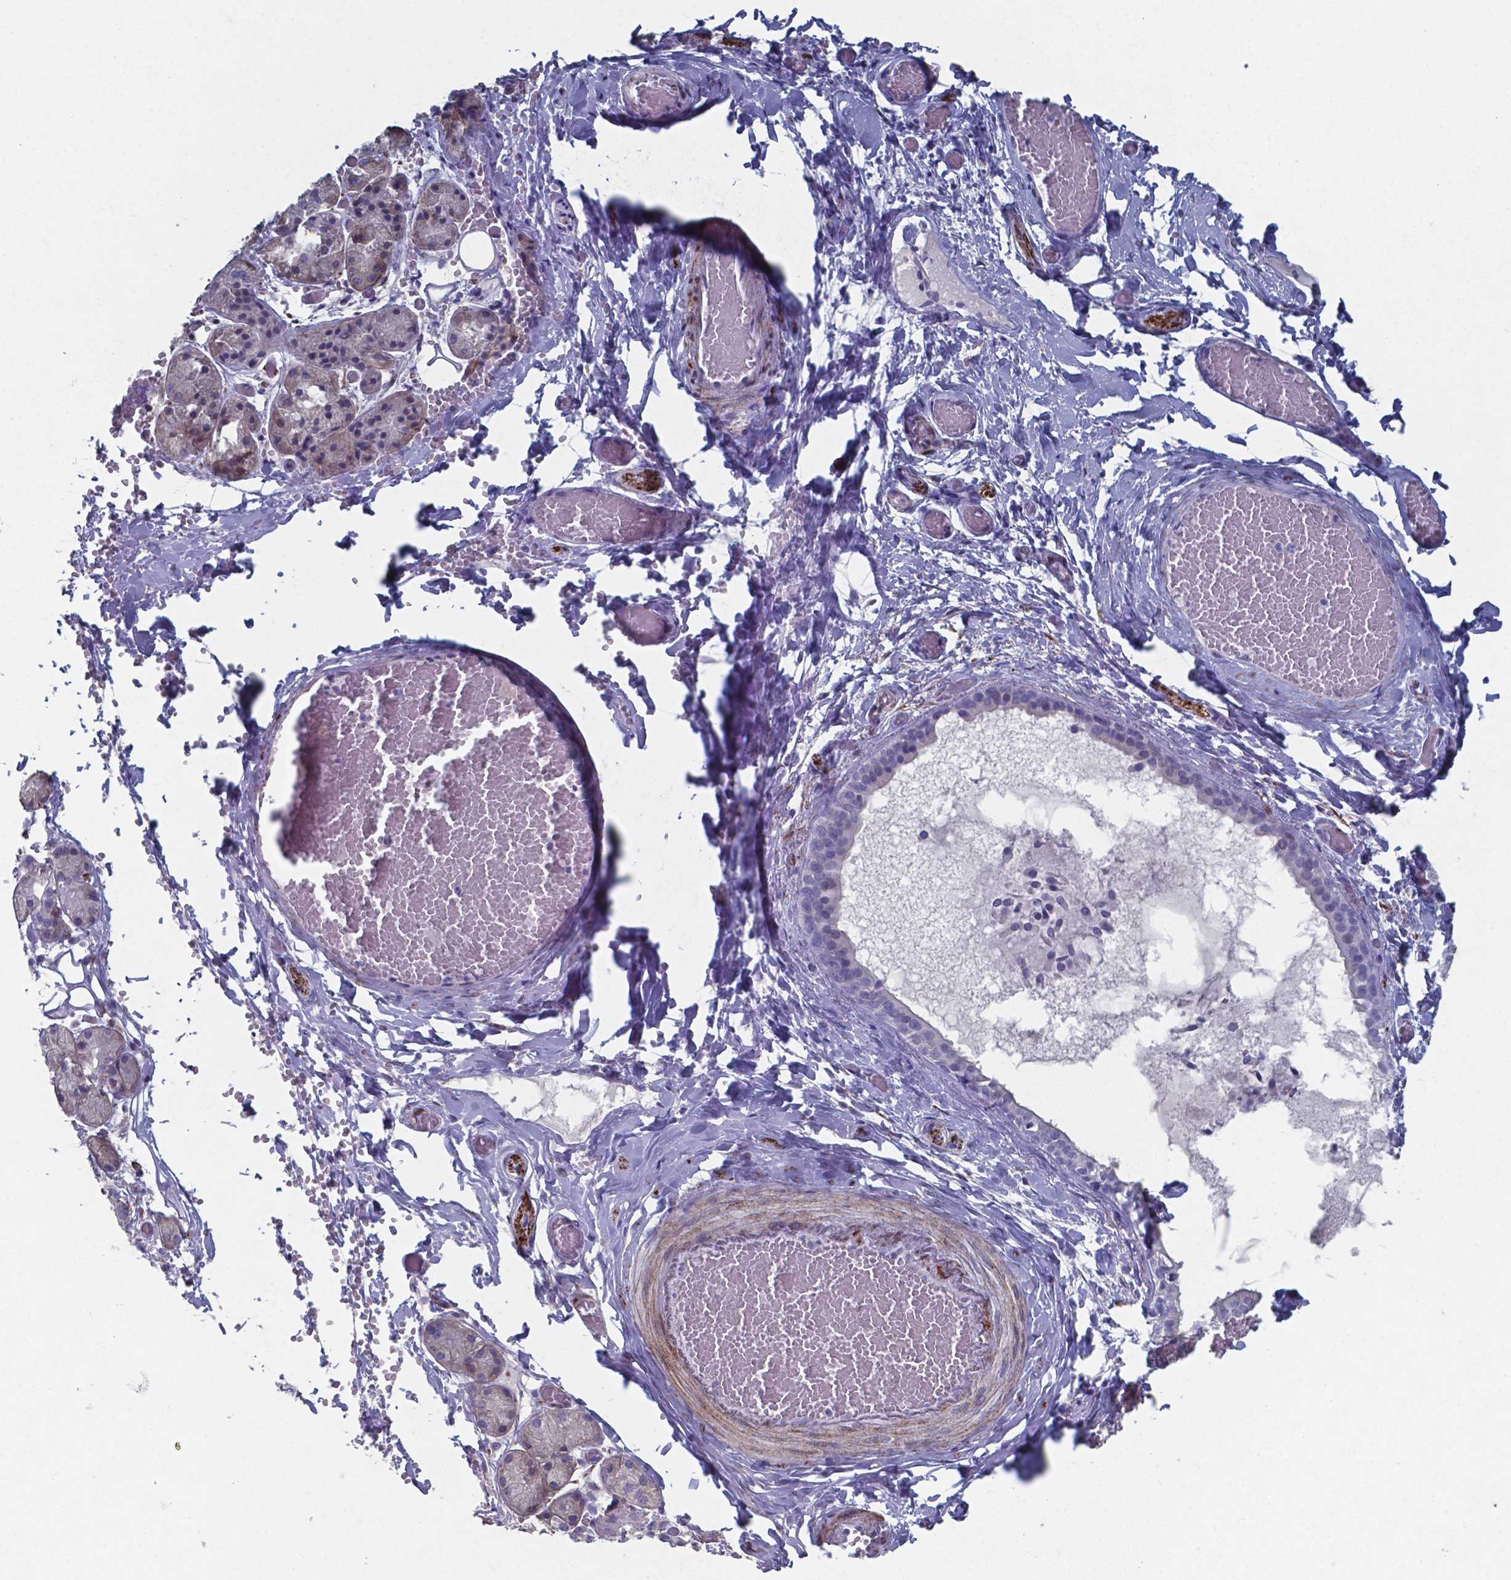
{"staining": {"intensity": "negative", "quantity": "none", "location": "none"}, "tissue": "salivary gland", "cell_type": "Glandular cells", "image_type": "normal", "snomed": [{"axis": "morphology", "description": "Normal tissue, NOS"}, {"axis": "topography", "description": "Salivary gland"}, {"axis": "topography", "description": "Peripheral nerve tissue"}], "caption": "IHC of unremarkable human salivary gland displays no expression in glandular cells. (Brightfield microscopy of DAB (3,3'-diaminobenzidine) IHC at high magnification).", "gene": "PLA2R1", "patient": {"sex": "male", "age": 71}}